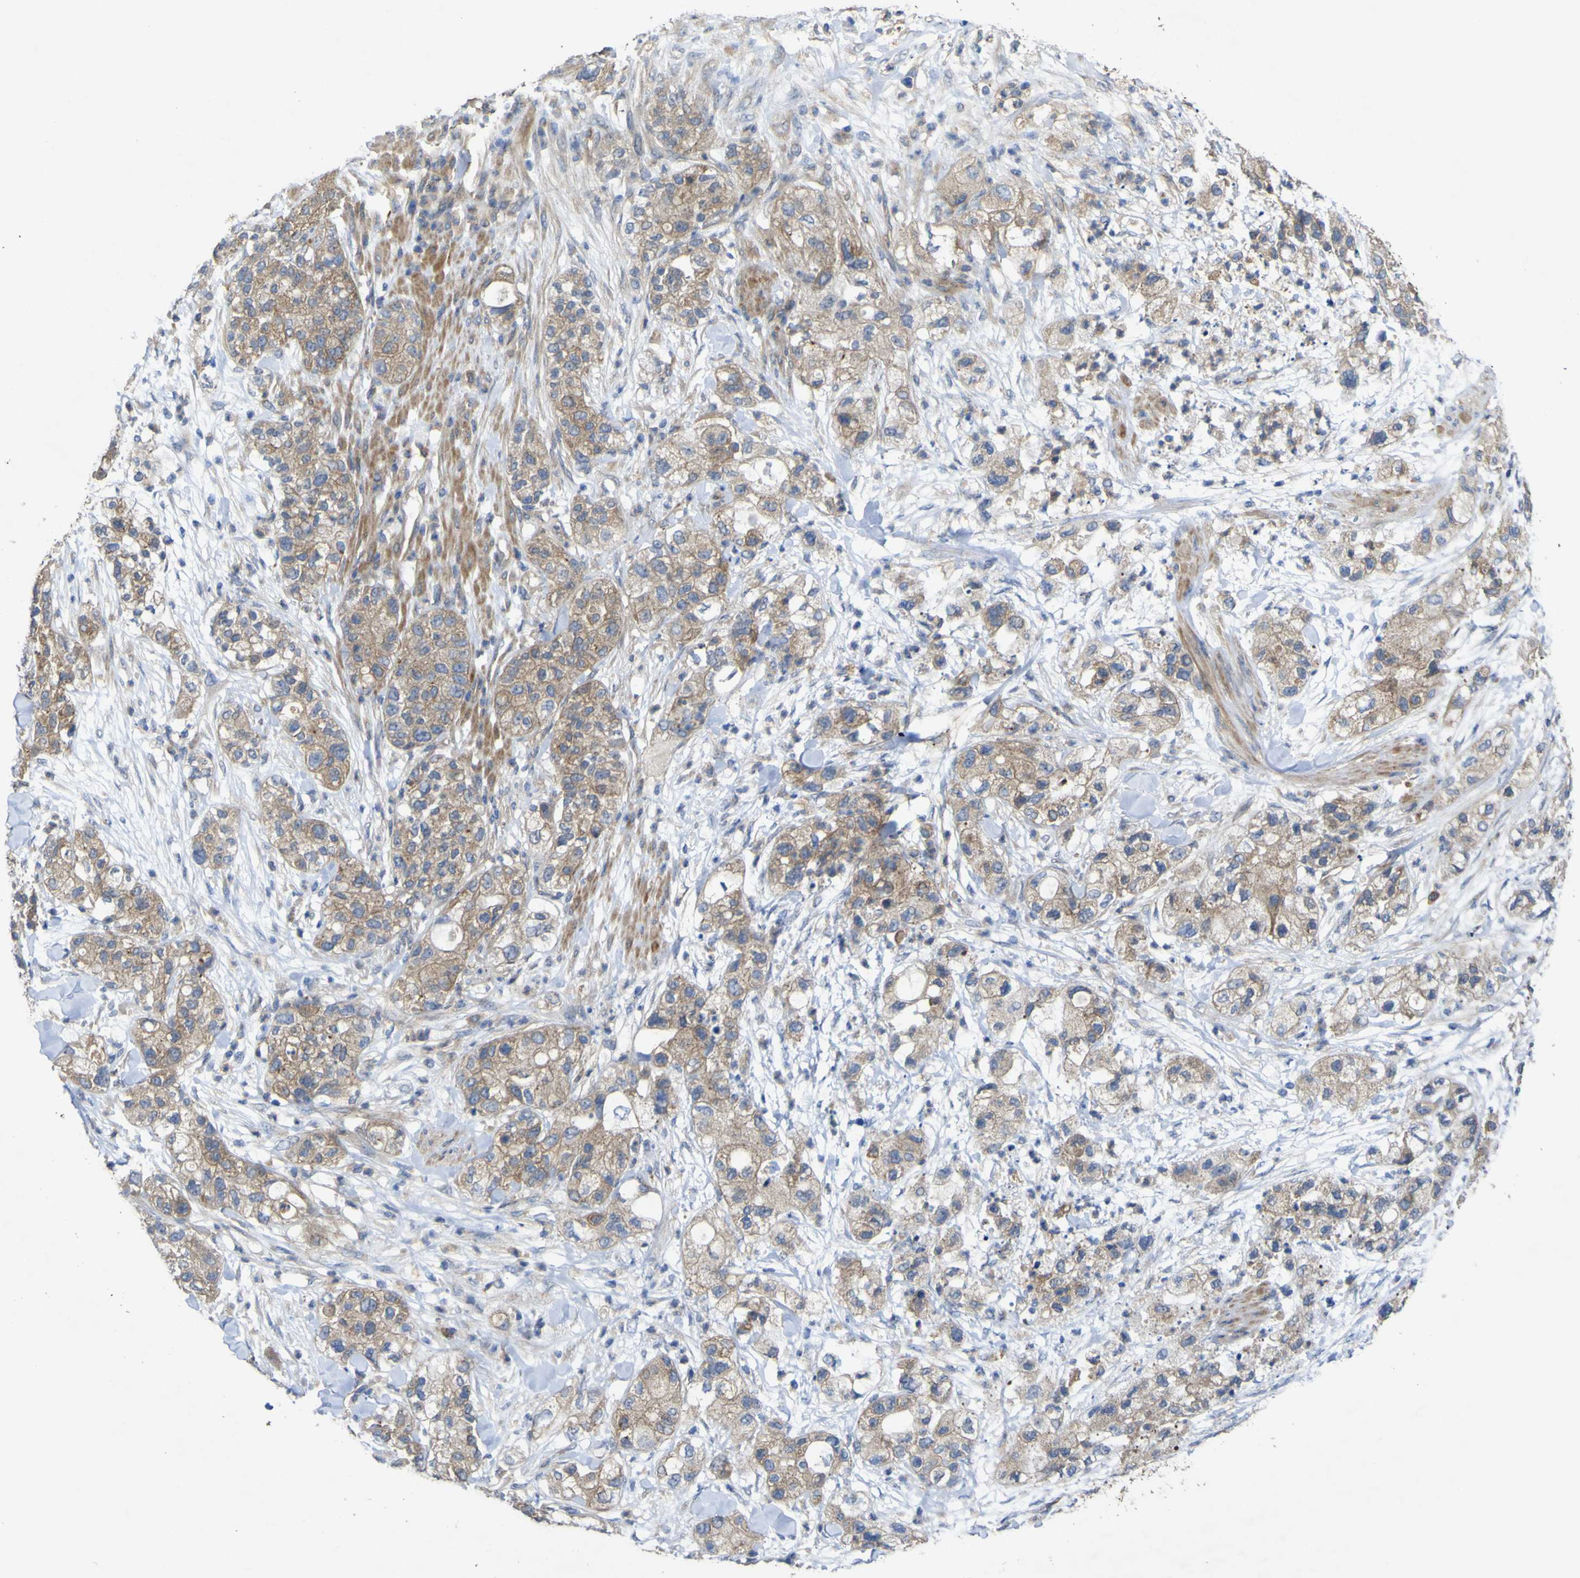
{"staining": {"intensity": "moderate", "quantity": ">75%", "location": "cytoplasmic/membranous"}, "tissue": "pancreatic cancer", "cell_type": "Tumor cells", "image_type": "cancer", "snomed": [{"axis": "morphology", "description": "Adenocarcinoma, NOS"}, {"axis": "topography", "description": "Pancreas"}], "caption": "Human pancreatic cancer (adenocarcinoma) stained with a protein marker demonstrates moderate staining in tumor cells.", "gene": "TNFSF15", "patient": {"sex": "female", "age": 78}}